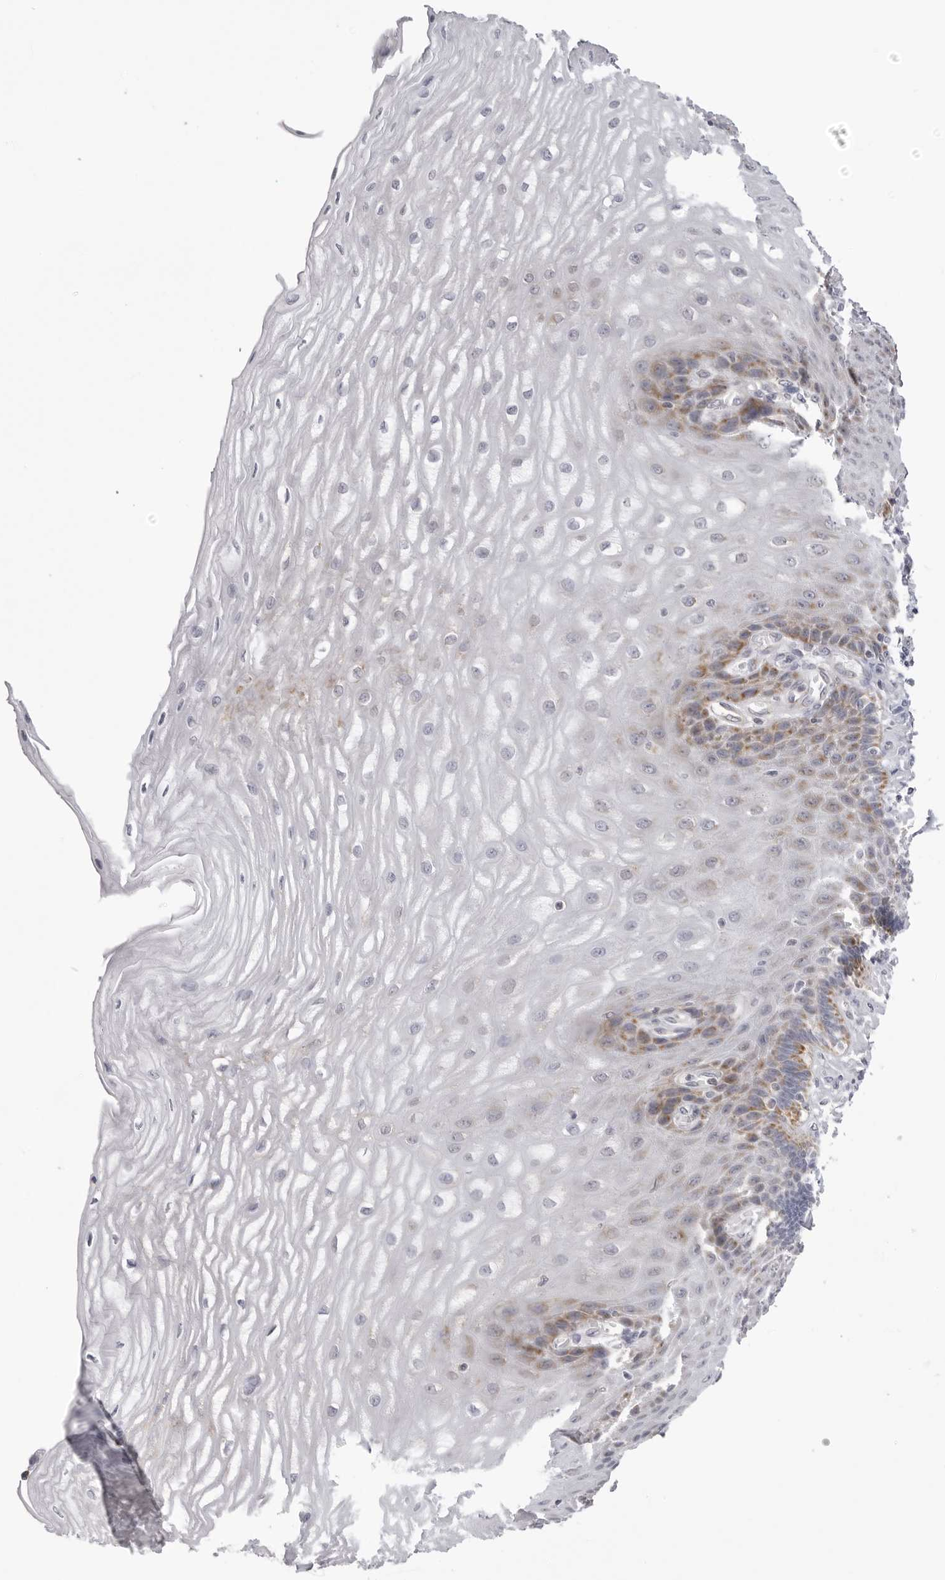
{"staining": {"intensity": "moderate", "quantity": "25%-75%", "location": "cytoplasmic/membranous"}, "tissue": "esophagus", "cell_type": "Squamous epithelial cells", "image_type": "normal", "snomed": [{"axis": "morphology", "description": "Normal tissue, NOS"}, {"axis": "topography", "description": "Esophagus"}], "caption": "Esophagus stained with immunohistochemistry (IHC) demonstrates moderate cytoplasmic/membranous staining in about 25%-75% of squamous epithelial cells. (Stains: DAB (3,3'-diaminobenzidine) in brown, nuclei in blue, Microscopy: brightfield microscopy at high magnification).", "gene": "TUFM", "patient": {"sex": "male", "age": 54}}